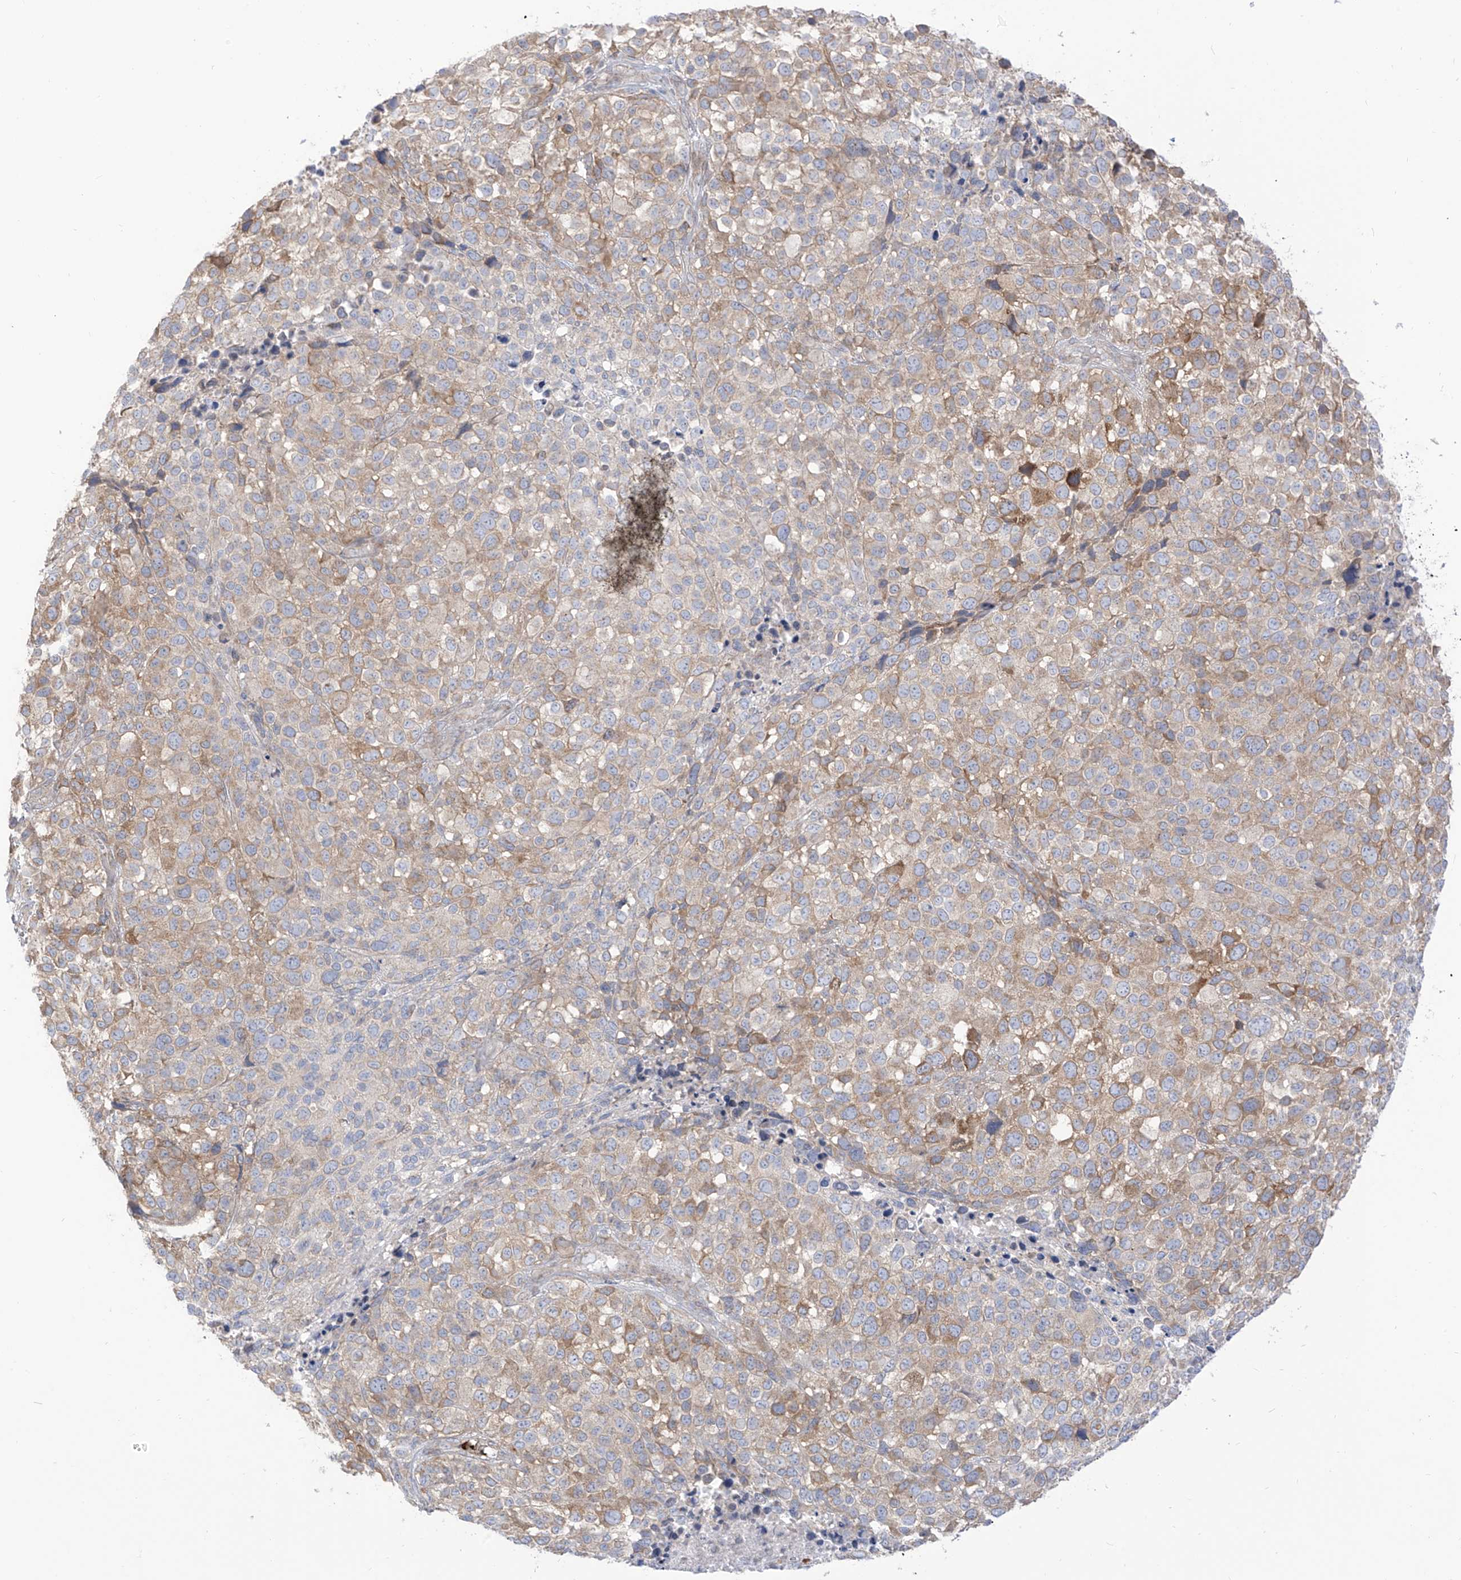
{"staining": {"intensity": "weak", "quantity": ">75%", "location": "cytoplasmic/membranous"}, "tissue": "melanoma", "cell_type": "Tumor cells", "image_type": "cancer", "snomed": [{"axis": "morphology", "description": "Malignant melanoma, NOS"}, {"axis": "topography", "description": "Skin of trunk"}], "caption": "Melanoma stained with a brown dye exhibits weak cytoplasmic/membranous positive staining in about >75% of tumor cells.", "gene": "ARHGEF40", "patient": {"sex": "male", "age": 71}}